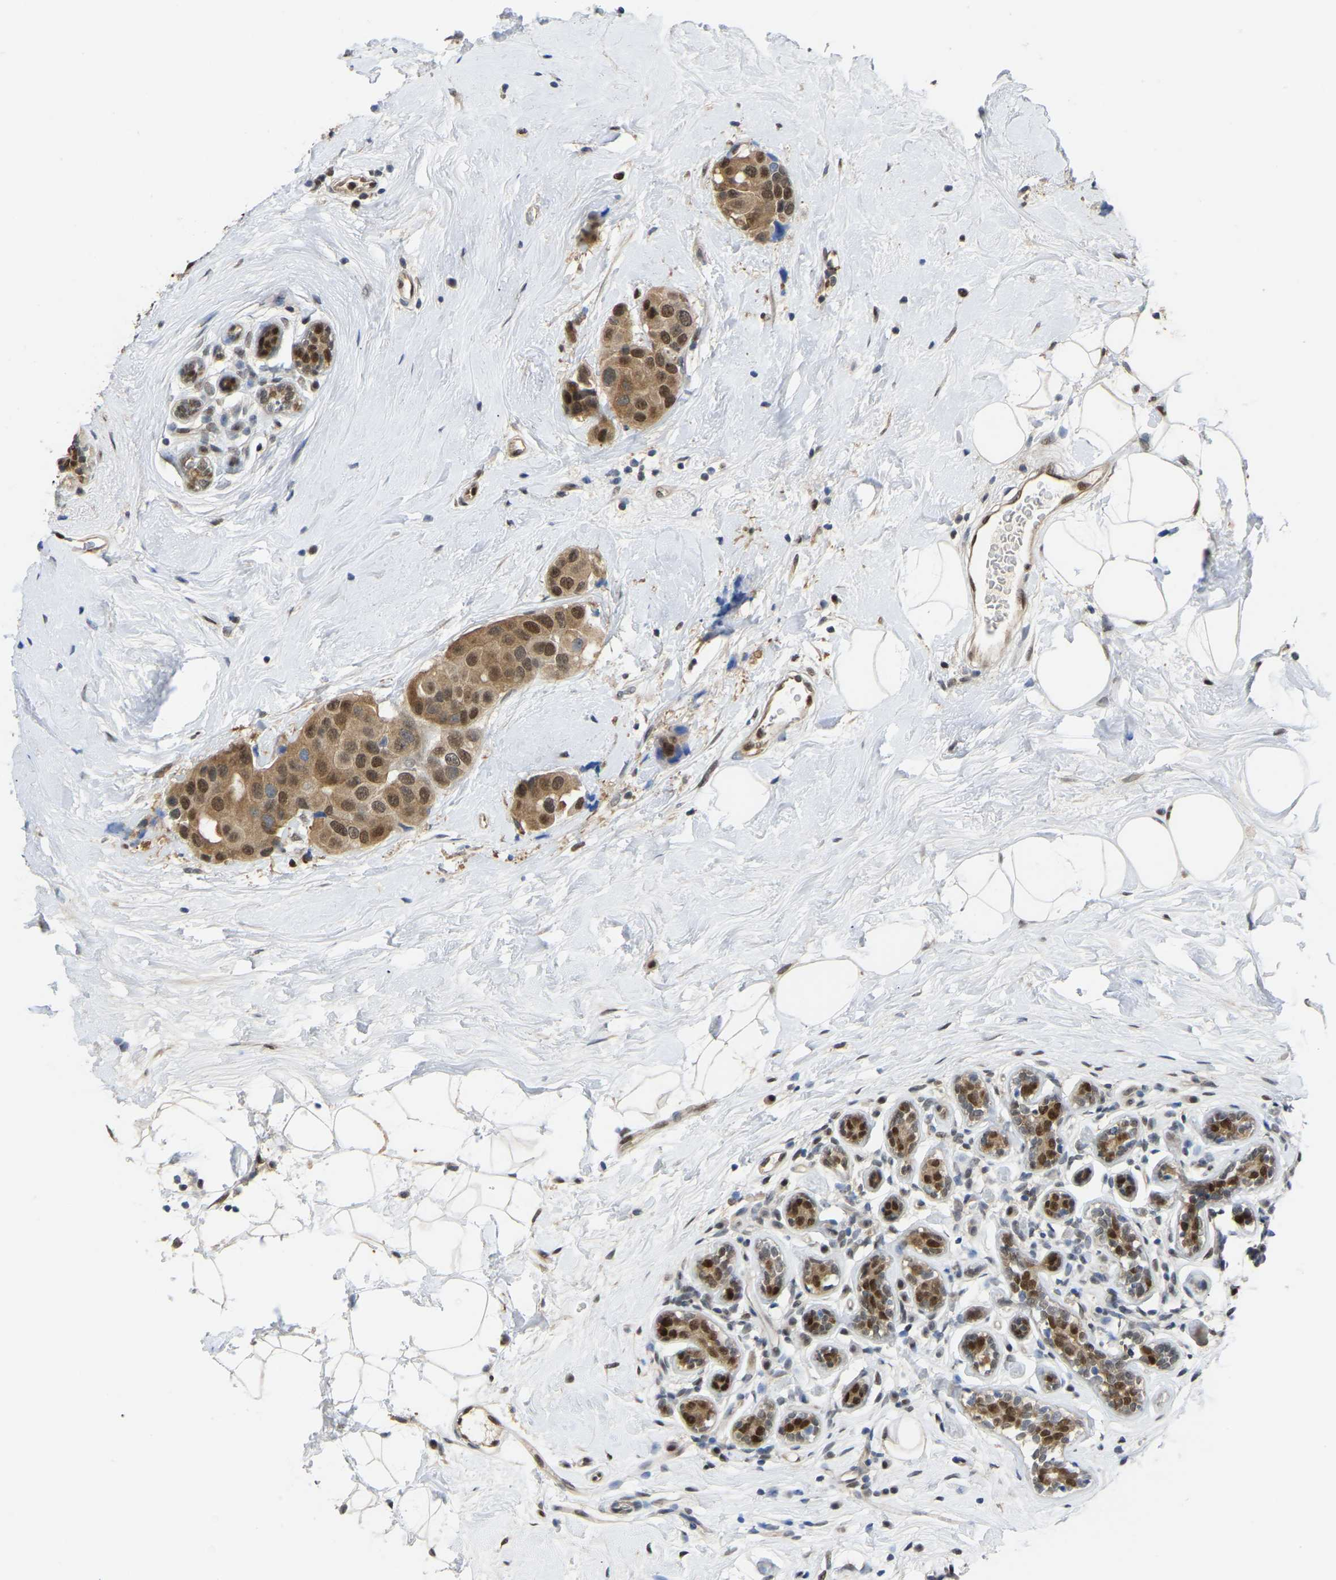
{"staining": {"intensity": "strong", "quantity": ">75%", "location": "cytoplasmic/membranous,nuclear"}, "tissue": "breast cancer", "cell_type": "Tumor cells", "image_type": "cancer", "snomed": [{"axis": "morphology", "description": "Normal tissue, NOS"}, {"axis": "morphology", "description": "Duct carcinoma"}, {"axis": "topography", "description": "Breast"}], "caption": "Immunohistochemistry (DAB) staining of breast intraductal carcinoma demonstrates strong cytoplasmic/membranous and nuclear protein expression in approximately >75% of tumor cells. Immunohistochemistry (ihc) stains the protein in brown and the nuclei are stained blue.", "gene": "KLRG2", "patient": {"sex": "female", "age": 39}}